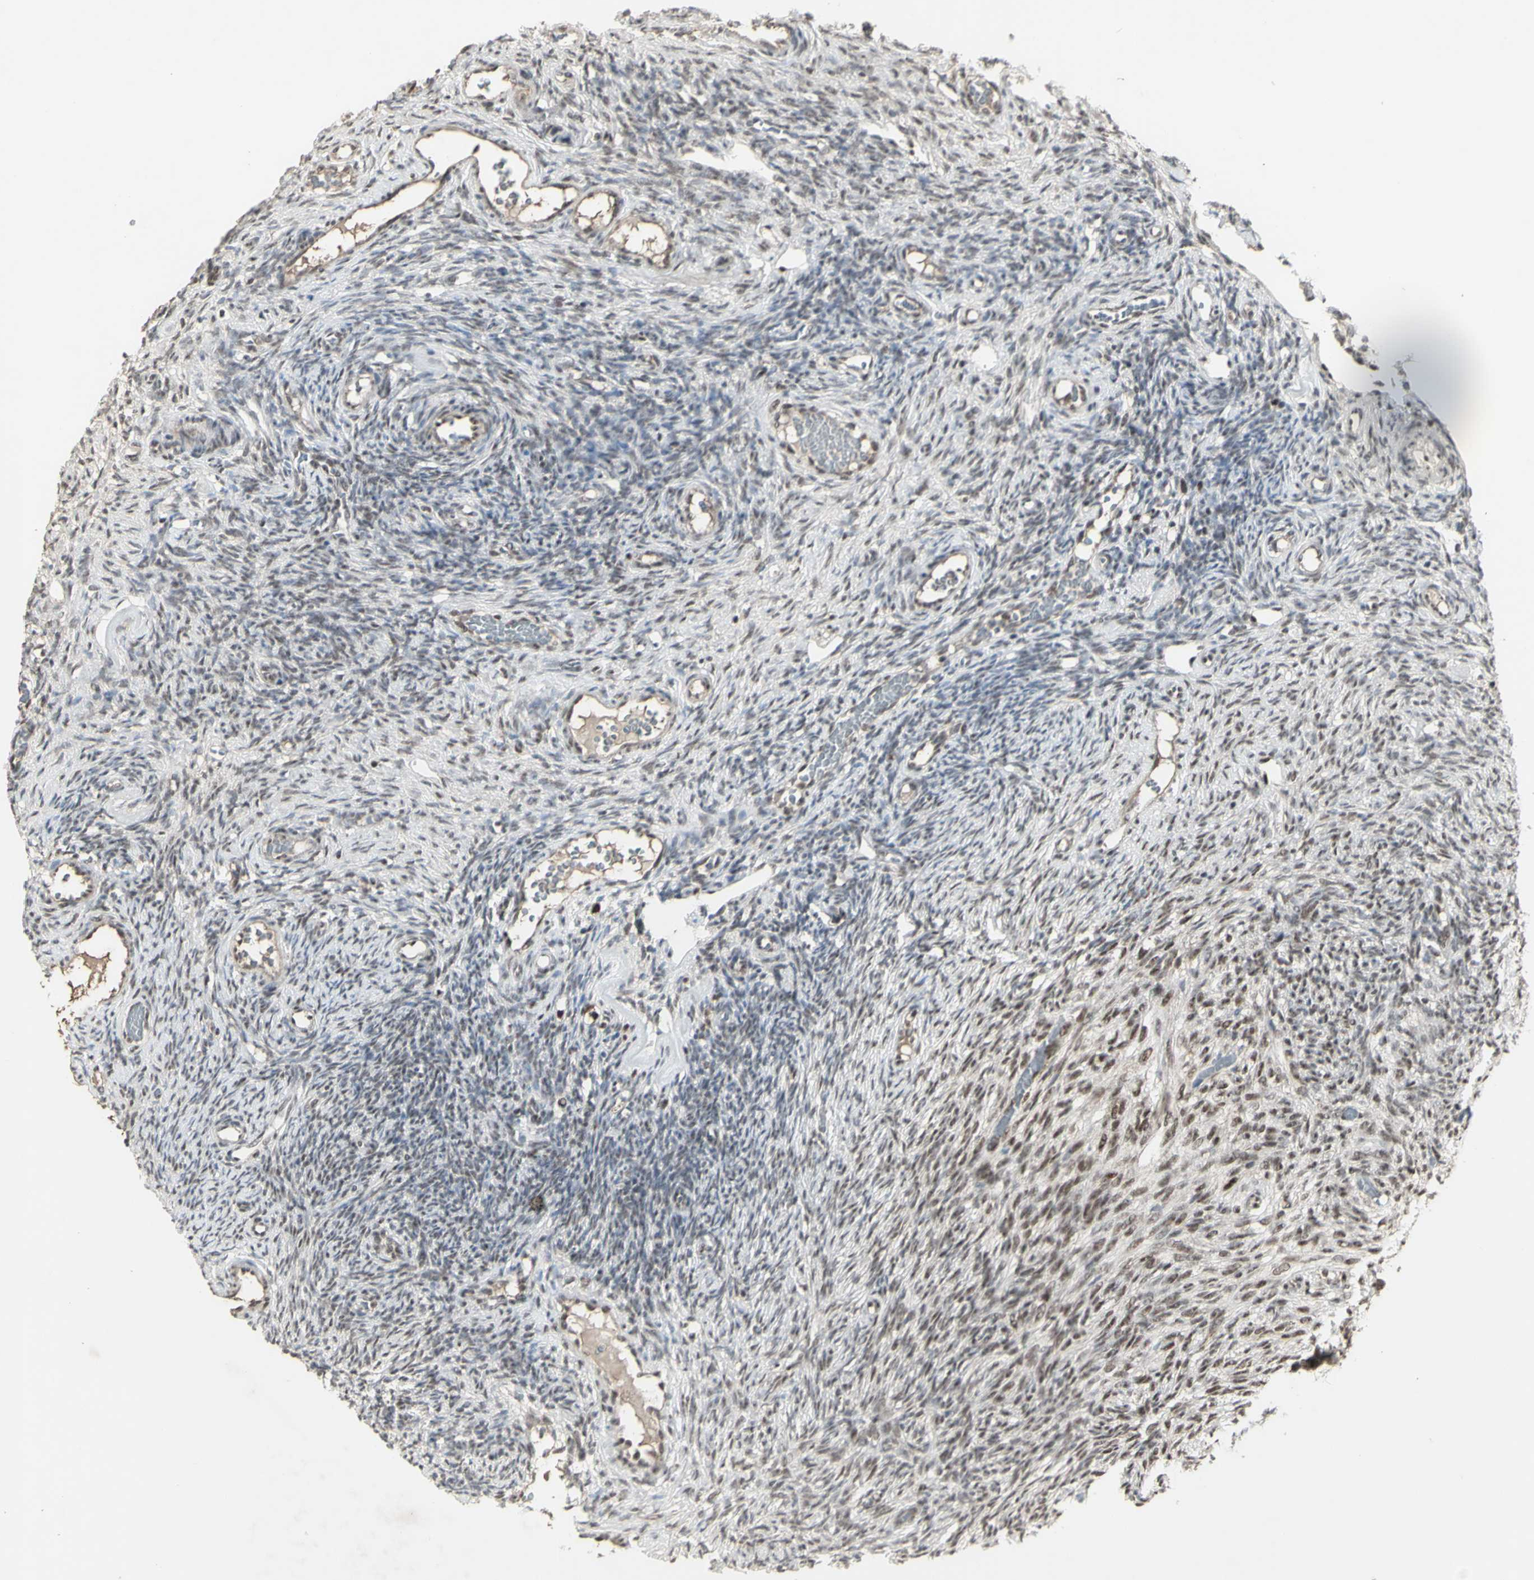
{"staining": {"intensity": "moderate", "quantity": ">75%", "location": "nuclear"}, "tissue": "ovary", "cell_type": "Ovarian stroma cells", "image_type": "normal", "snomed": [{"axis": "morphology", "description": "Normal tissue, NOS"}, {"axis": "topography", "description": "Ovary"}], "caption": "Protein expression analysis of unremarkable ovary demonstrates moderate nuclear expression in approximately >75% of ovarian stroma cells. The staining was performed using DAB (3,3'-diaminobenzidine) to visualize the protein expression in brown, while the nuclei were stained in blue with hematoxylin (Magnification: 20x).", "gene": "CCNT1", "patient": {"sex": "female", "age": 35}}